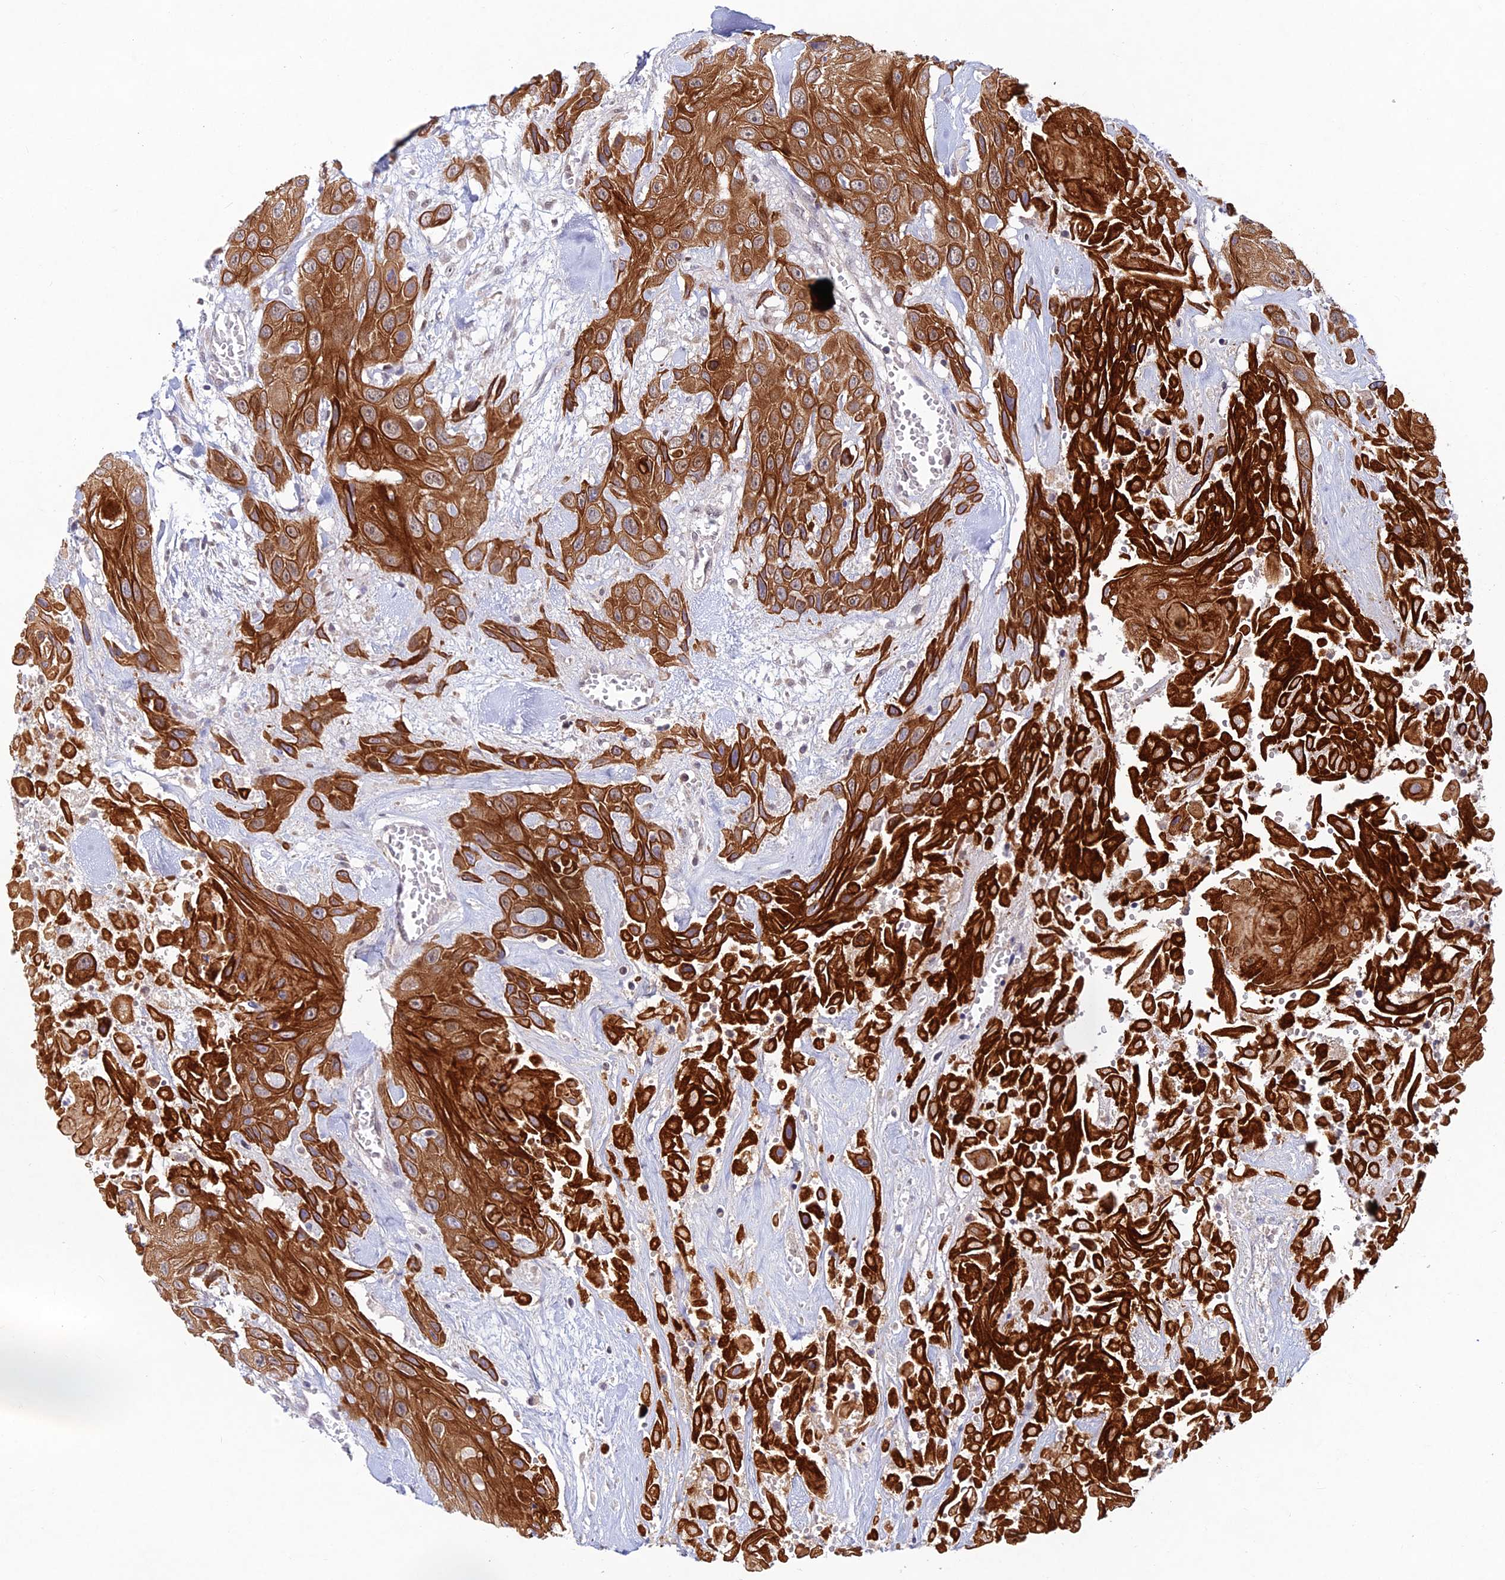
{"staining": {"intensity": "strong", "quantity": ">75%", "location": "cytoplasmic/membranous"}, "tissue": "head and neck cancer", "cell_type": "Tumor cells", "image_type": "cancer", "snomed": [{"axis": "morphology", "description": "Squamous cell carcinoma, NOS"}, {"axis": "topography", "description": "Head-Neck"}], "caption": "This image shows squamous cell carcinoma (head and neck) stained with IHC to label a protein in brown. The cytoplasmic/membranous of tumor cells show strong positivity for the protein. Nuclei are counter-stained blue.", "gene": "FASTKD5", "patient": {"sex": "male", "age": 81}}